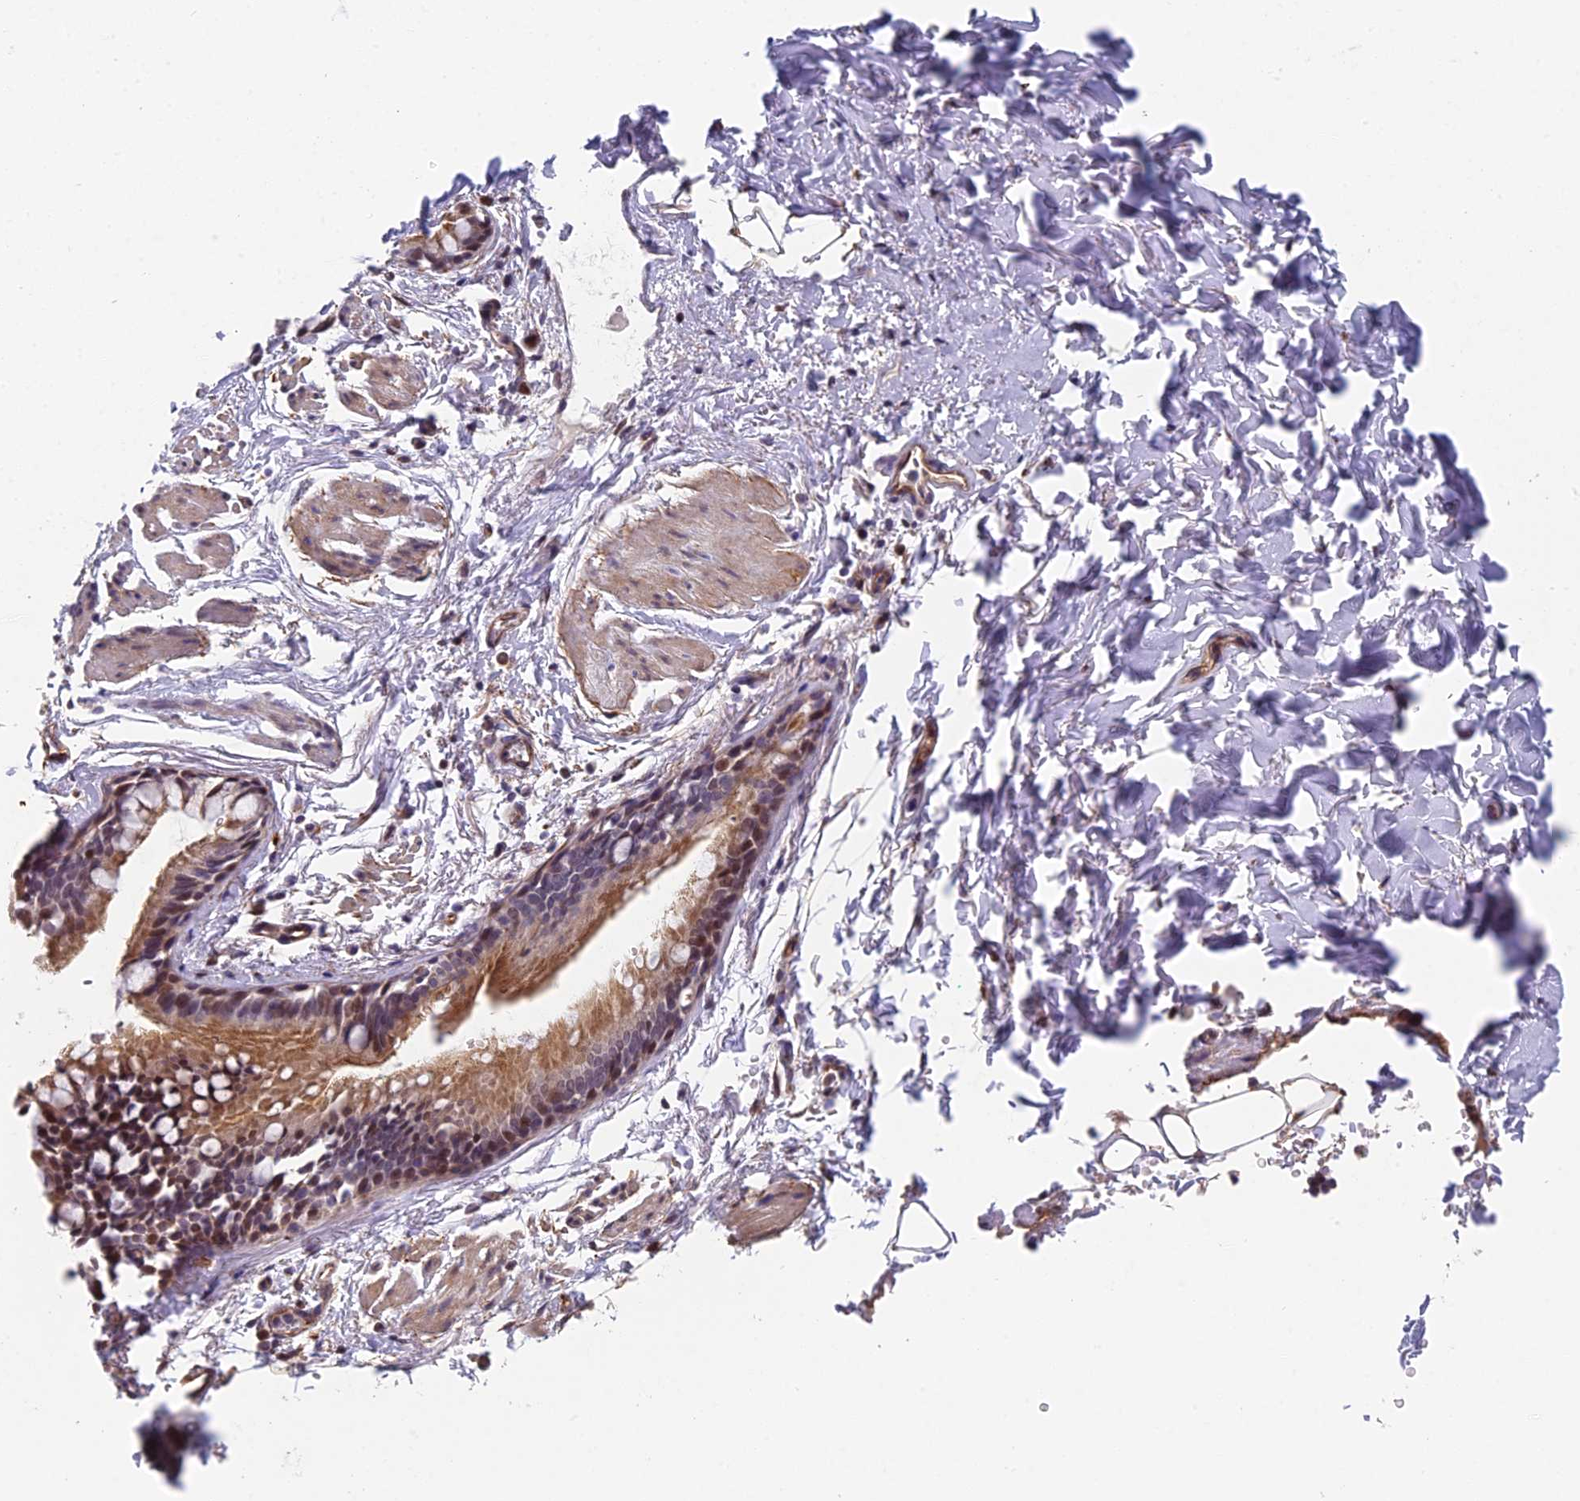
{"staining": {"intensity": "negative", "quantity": "none", "location": "none"}, "tissue": "adipose tissue", "cell_type": "Adipocytes", "image_type": "normal", "snomed": [{"axis": "morphology", "description": "Normal tissue, NOS"}, {"axis": "topography", "description": "Lymph node"}, {"axis": "topography", "description": "Bronchus"}], "caption": "DAB (3,3'-diaminobenzidine) immunohistochemical staining of benign human adipose tissue displays no significant expression in adipocytes. (IHC, brightfield microscopy, high magnification).", "gene": "XKR9", "patient": {"sex": "male", "age": 63}}